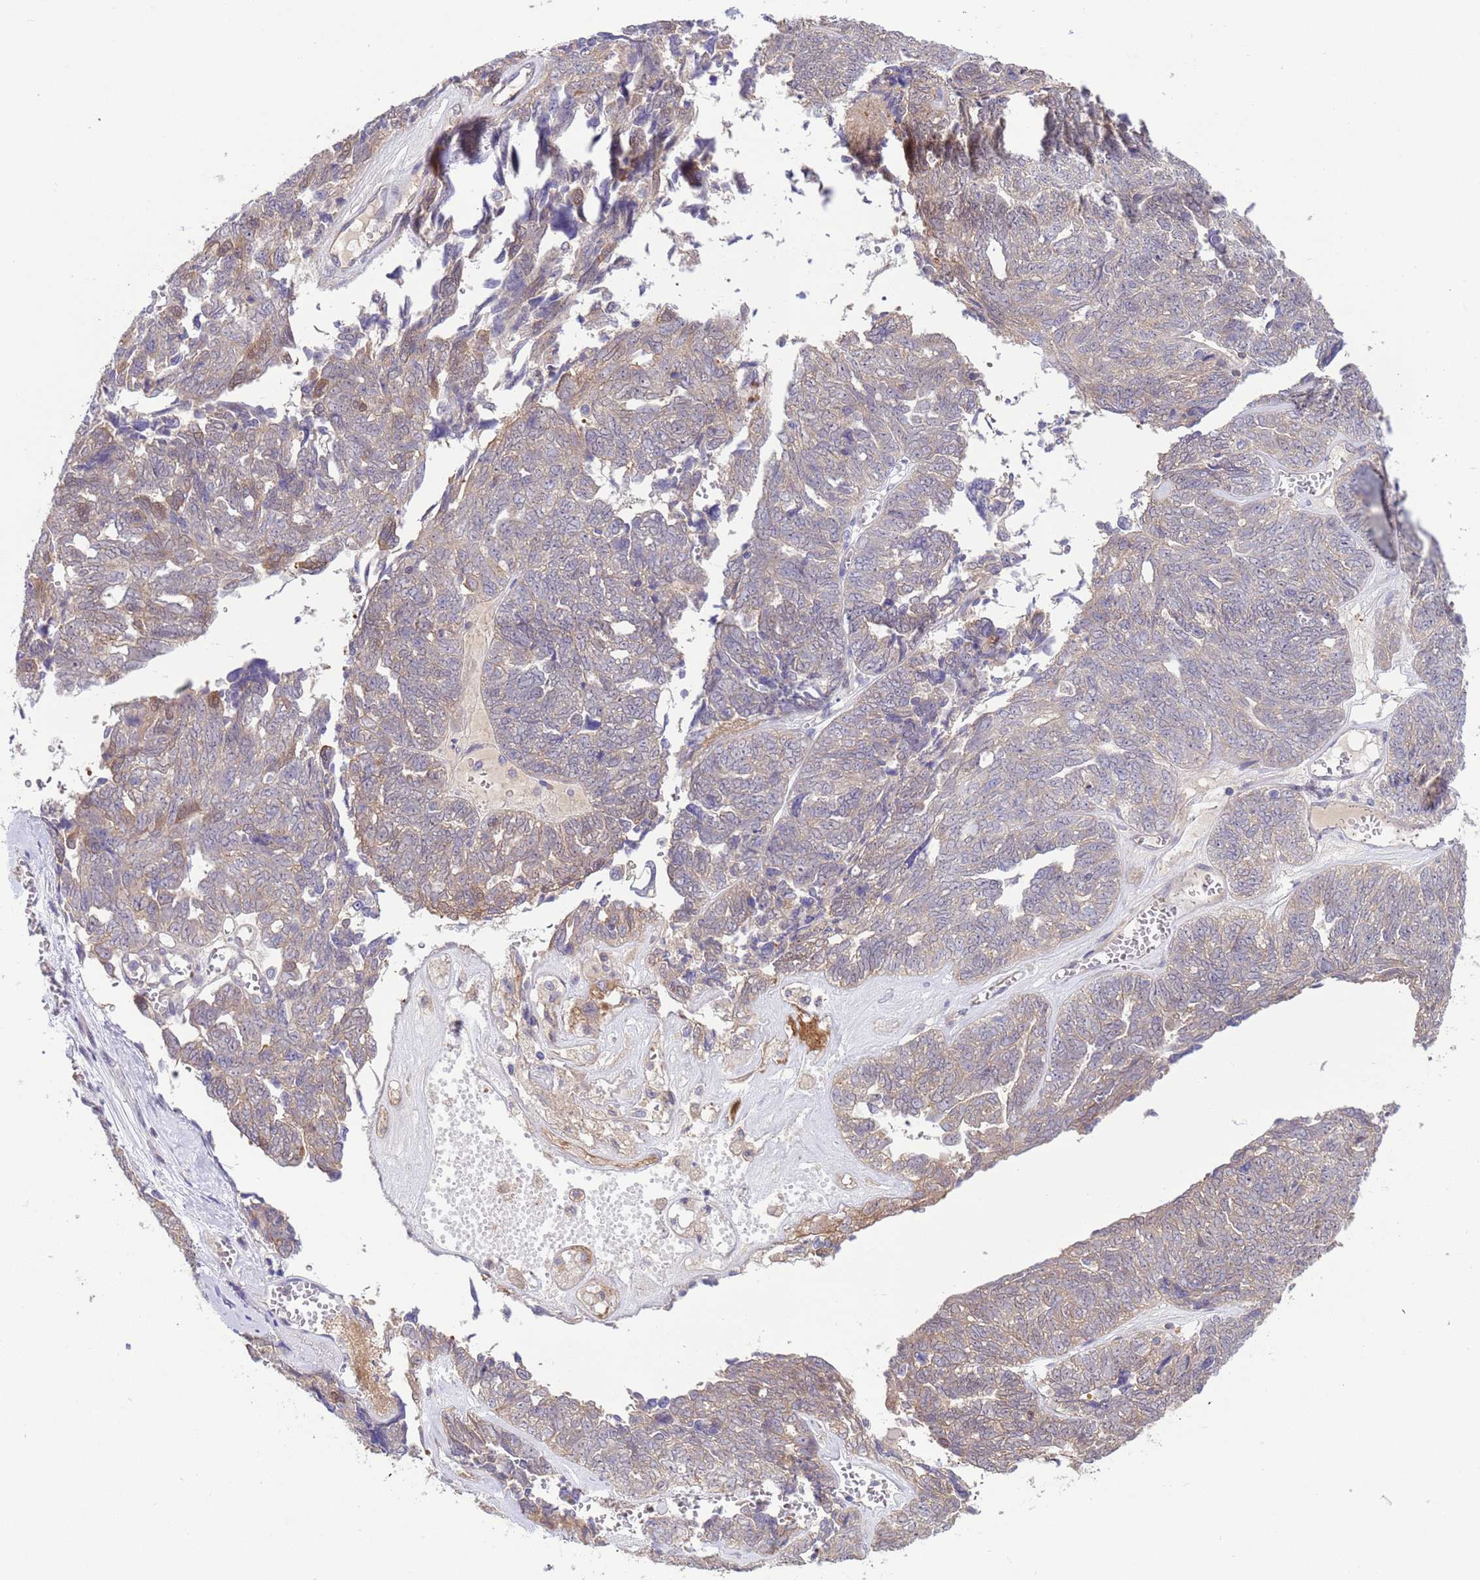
{"staining": {"intensity": "weak", "quantity": "<25%", "location": "cytoplasmic/membranous"}, "tissue": "ovarian cancer", "cell_type": "Tumor cells", "image_type": "cancer", "snomed": [{"axis": "morphology", "description": "Cystadenocarcinoma, serous, NOS"}, {"axis": "topography", "description": "Ovary"}], "caption": "Immunohistochemistry of ovarian cancer reveals no expression in tumor cells.", "gene": "GJA10", "patient": {"sex": "female", "age": 79}}